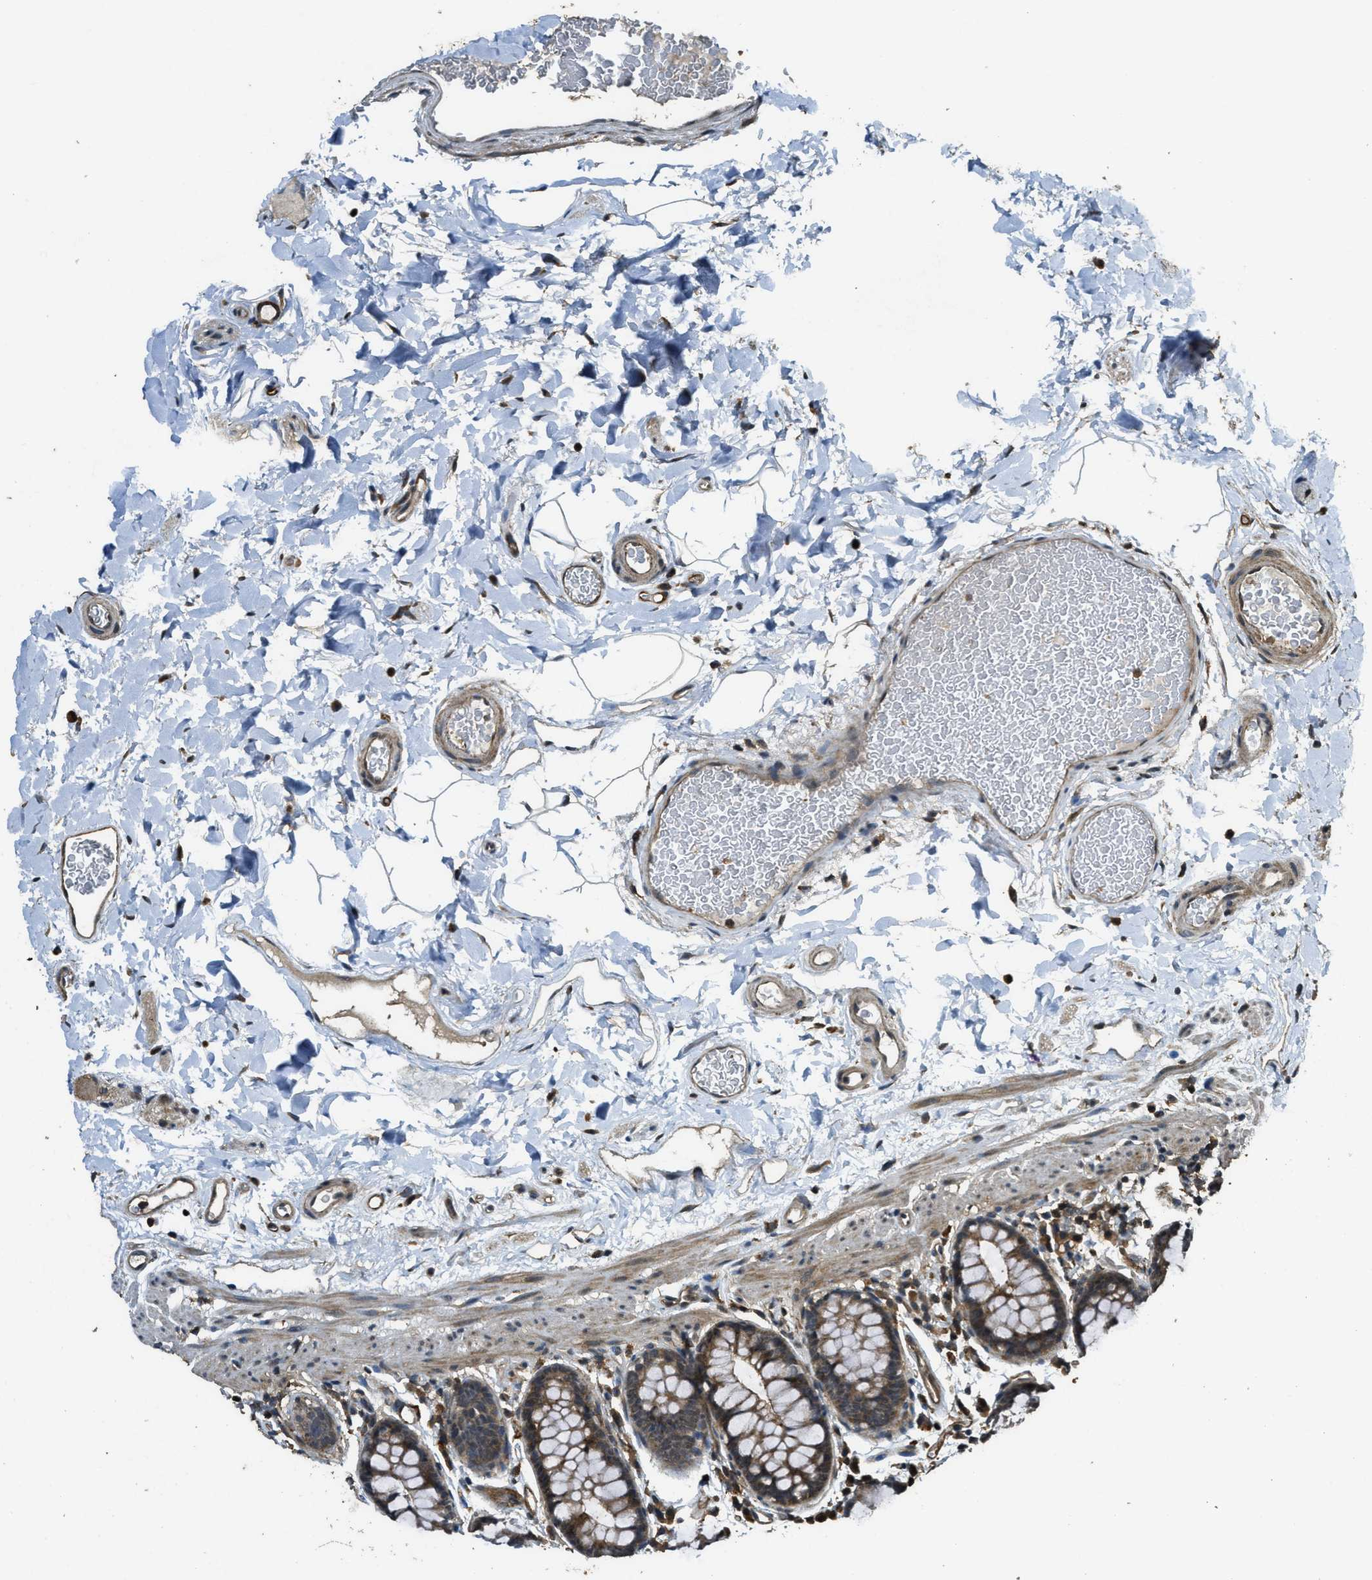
{"staining": {"intensity": "moderate", "quantity": ">75%", "location": "cytoplasmic/membranous"}, "tissue": "colon", "cell_type": "Endothelial cells", "image_type": "normal", "snomed": [{"axis": "morphology", "description": "Normal tissue, NOS"}, {"axis": "topography", "description": "Colon"}], "caption": "Moderate cytoplasmic/membranous expression for a protein is seen in about >75% of endothelial cells of normal colon using IHC.", "gene": "PPP6R3", "patient": {"sex": "female", "age": 80}}